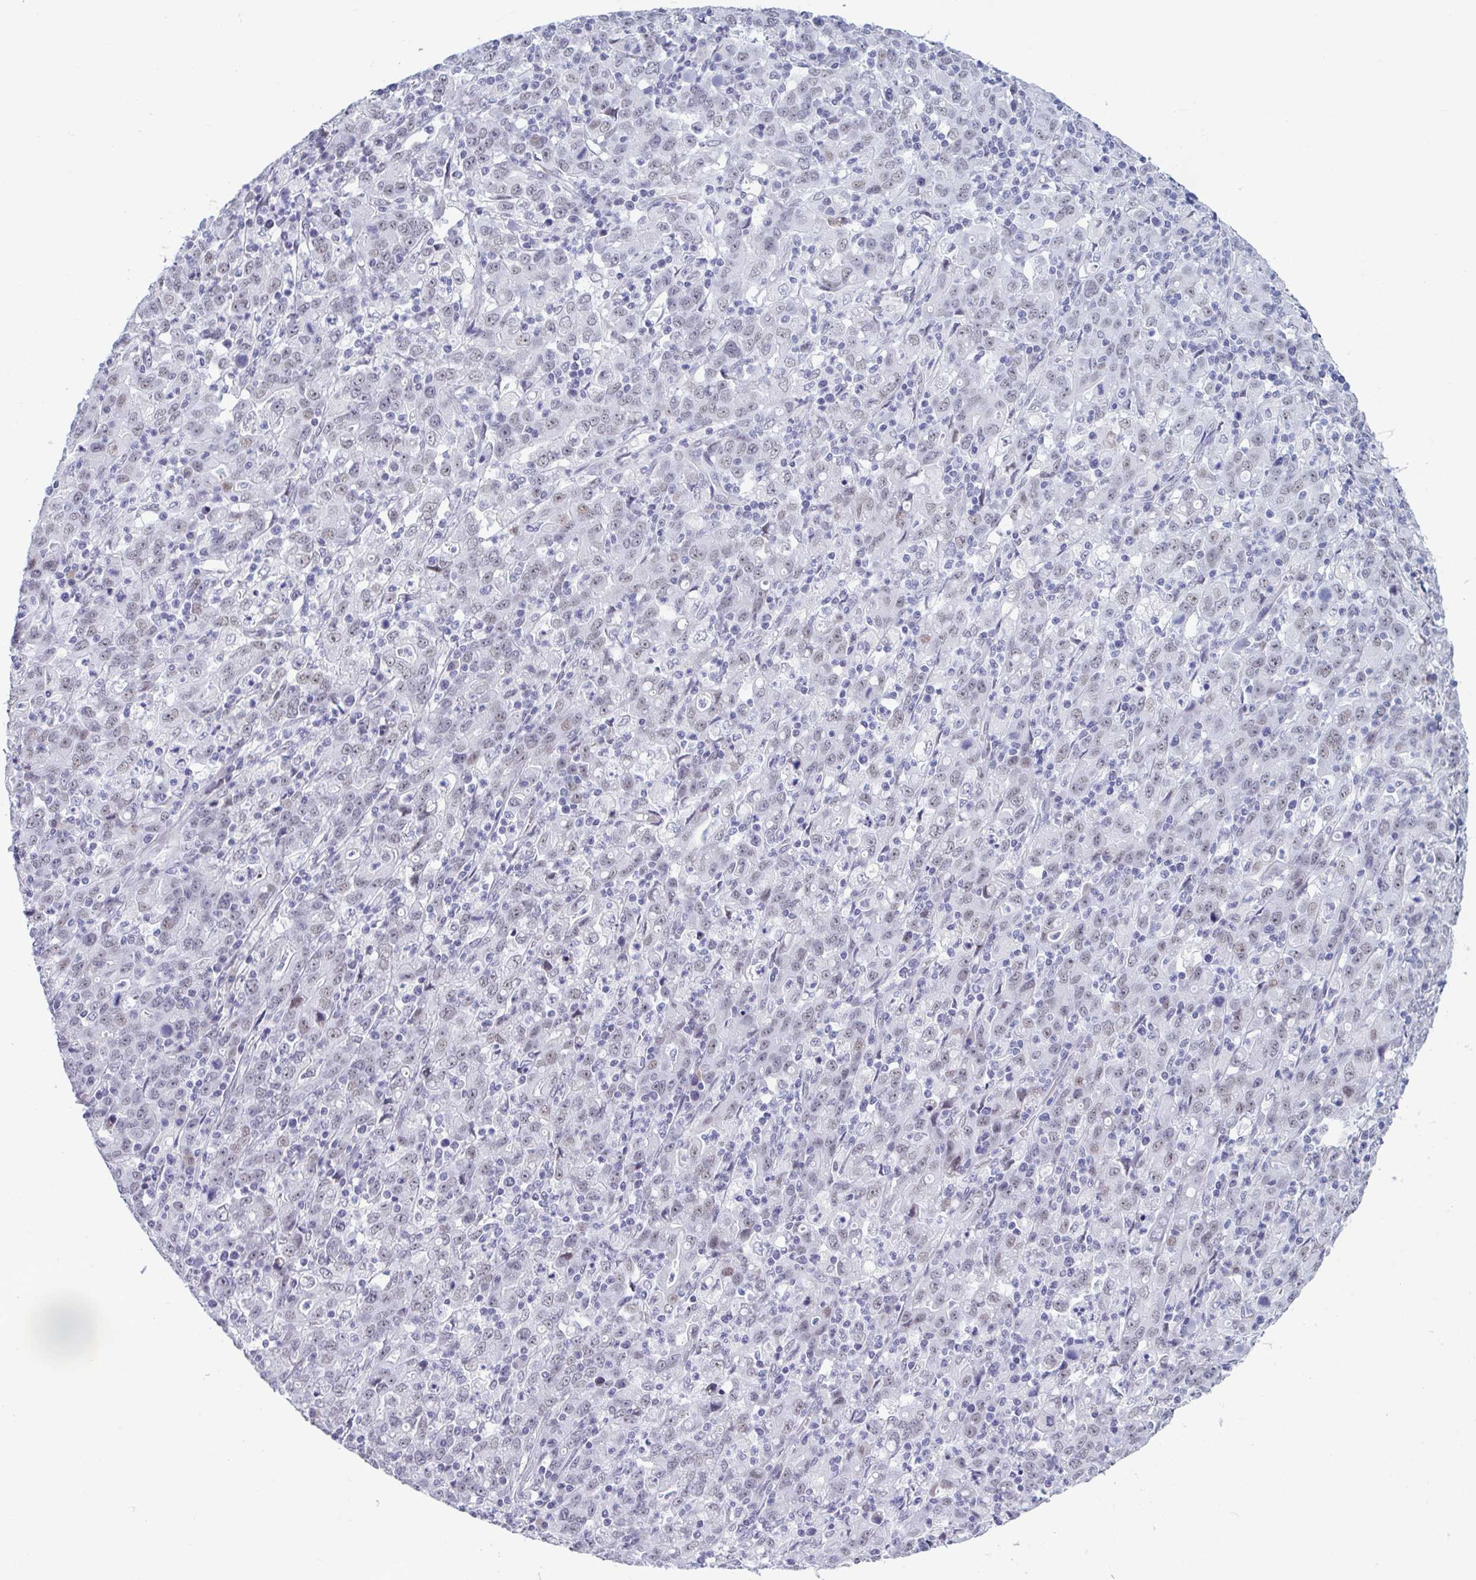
{"staining": {"intensity": "weak", "quantity": "<25%", "location": "nuclear"}, "tissue": "stomach cancer", "cell_type": "Tumor cells", "image_type": "cancer", "snomed": [{"axis": "morphology", "description": "Adenocarcinoma, NOS"}, {"axis": "topography", "description": "Stomach, upper"}], "caption": "Tumor cells are negative for protein expression in human adenocarcinoma (stomach).", "gene": "MSMB", "patient": {"sex": "male", "age": 69}}